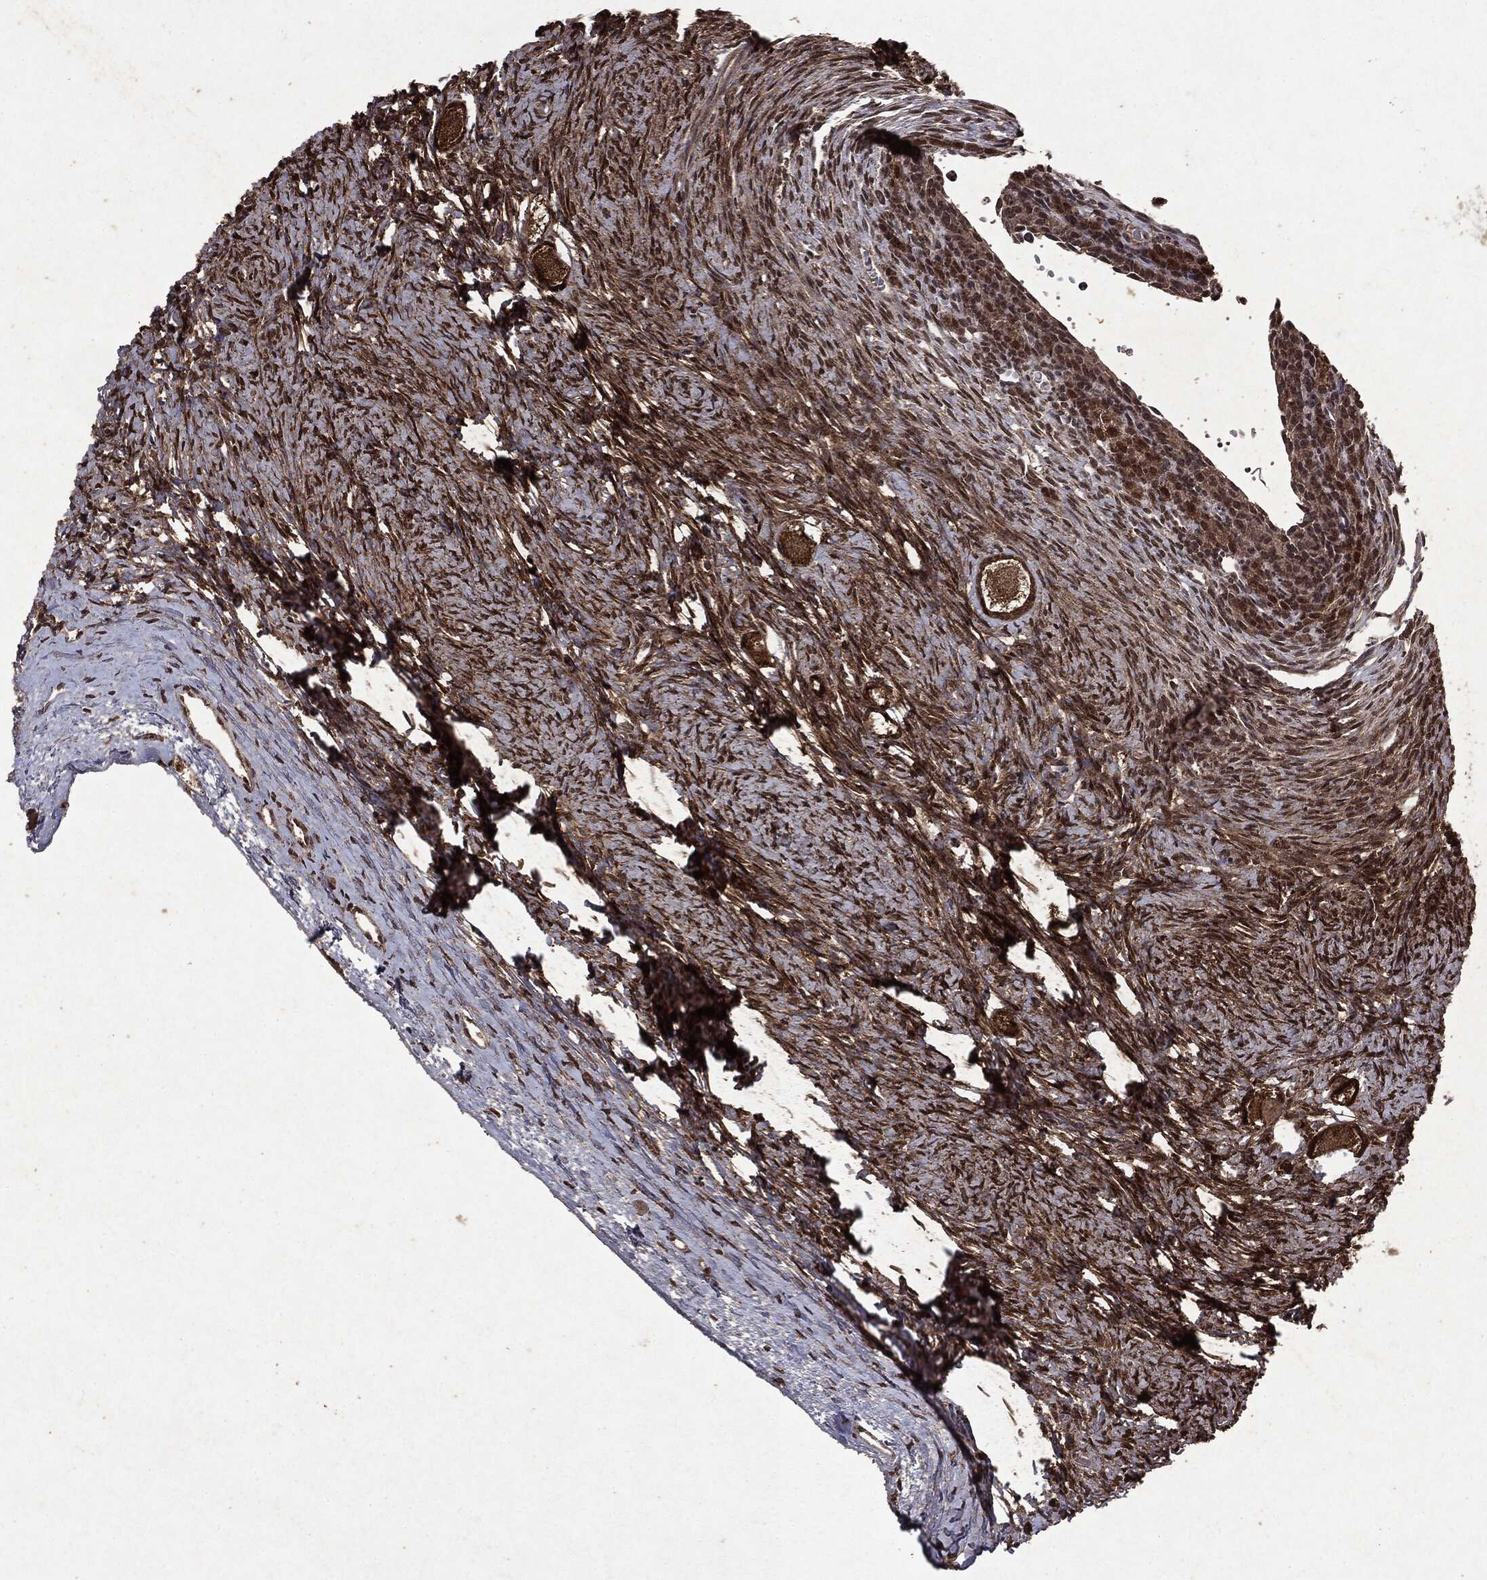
{"staining": {"intensity": "moderate", "quantity": ">75%", "location": "cytoplasmic/membranous,nuclear"}, "tissue": "ovary", "cell_type": "Follicle cells", "image_type": "normal", "snomed": [{"axis": "morphology", "description": "Normal tissue, NOS"}, {"axis": "topography", "description": "Ovary"}], "caption": "The image displays immunohistochemical staining of benign ovary. There is moderate cytoplasmic/membranous,nuclear staining is appreciated in approximately >75% of follicle cells.", "gene": "PEBP1", "patient": {"sex": "female", "age": 27}}